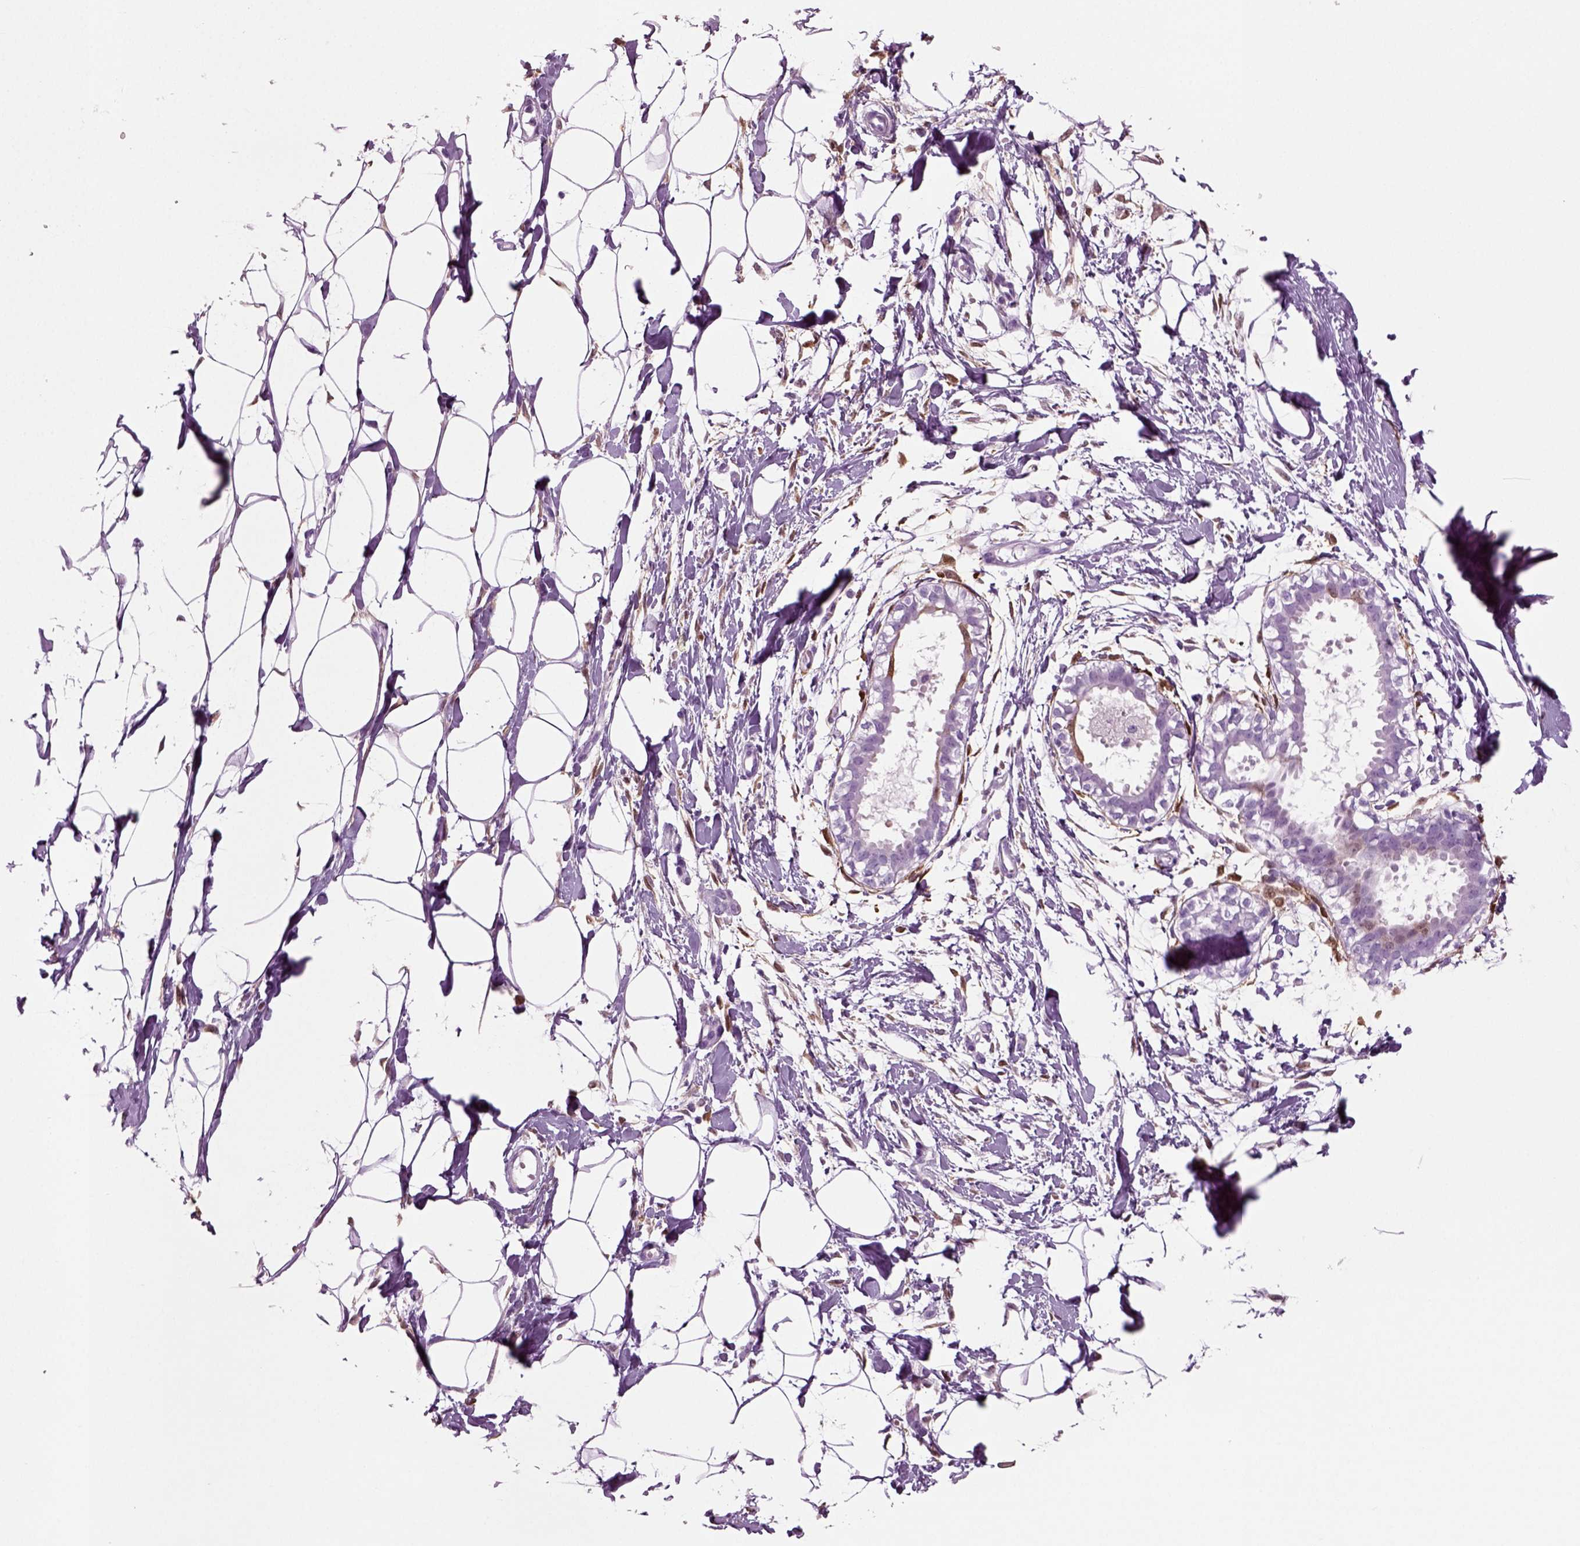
{"staining": {"intensity": "negative", "quantity": "none", "location": "none"}, "tissue": "breast", "cell_type": "Adipocytes", "image_type": "normal", "snomed": [{"axis": "morphology", "description": "Normal tissue, NOS"}, {"axis": "topography", "description": "Breast"}], "caption": "IHC photomicrograph of unremarkable breast: breast stained with DAB (3,3'-diaminobenzidine) reveals no significant protein expression in adipocytes. (Immunohistochemistry (ihc), brightfield microscopy, high magnification).", "gene": "CRABP1", "patient": {"sex": "female", "age": 49}}